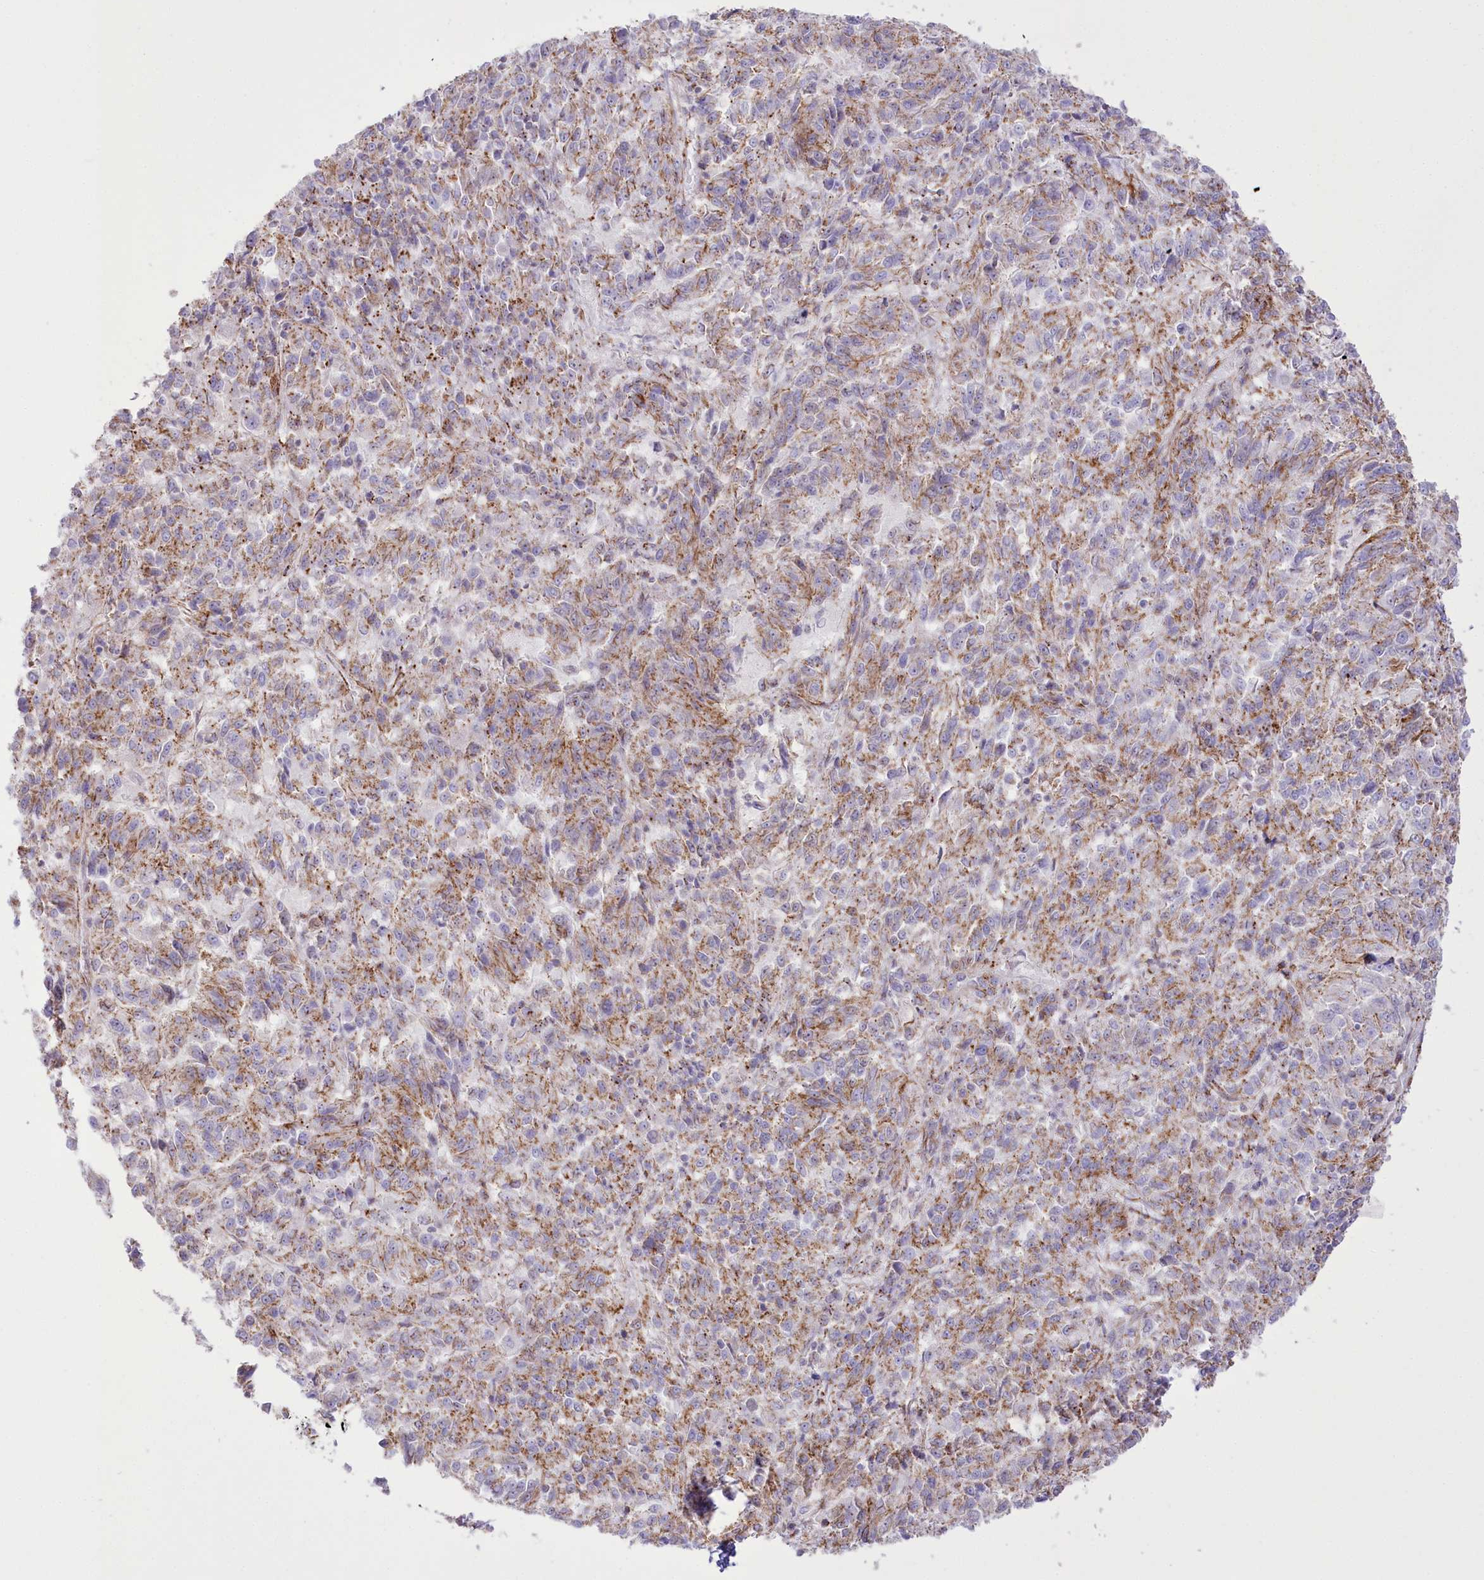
{"staining": {"intensity": "moderate", "quantity": "25%-75%", "location": "cytoplasmic/membranous"}, "tissue": "melanoma", "cell_type": "Tumor cells", "image_type": "cancer", "snomed": [{"axis": "morphology", "description": "Malignant melanoma, Metastatic site"}, {"axis": "topography", "description": "Lung"}], "caption": "Immunohistochemical staining of malignant melanoma (metastatic site) reveals medium levels of moderate cytoplasmic/membranous protein positivity in approximately 25%-75% of tumor cells.", "gene": "FAM216A", "patient": {"sex": "male", "age": 64}}